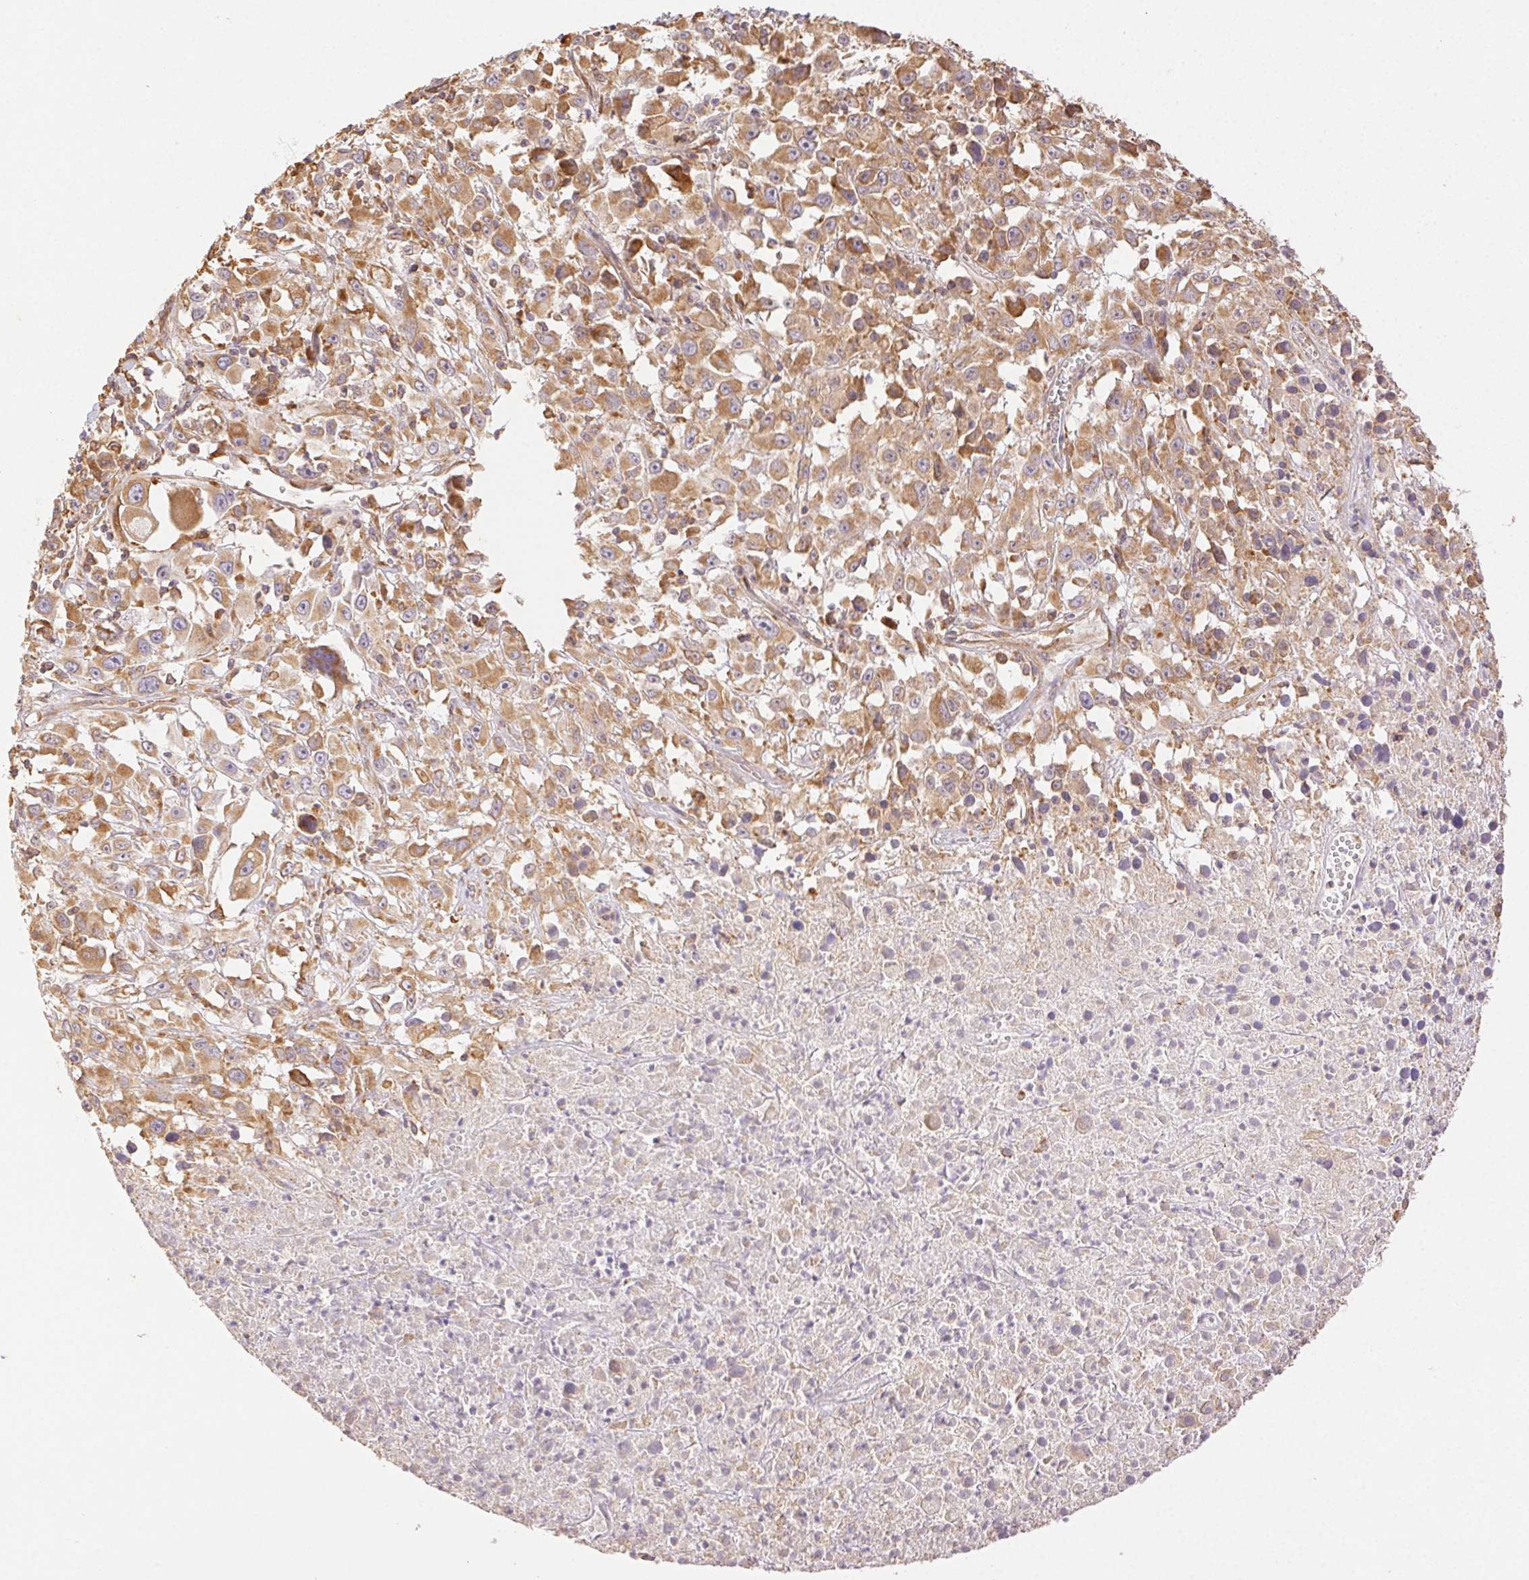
{"staining": {"intensity": "moderate", "quantity": ">75%", "location": "cytoplasmic/membranous"}, "tissue": "melanoma", "cell_type": "Tumor cells", "image_type": "cancer", "snomed": [{"axis": "morphology", "description": "Malignant melanoma, Metastatic site"}, {"axis": "topography", "description": "Soft tissue"}], "caption": "A micrograph of human malignant melanoma (metastatic site) stained for a protein reveals moderate cytoplasmic/membranous brown staining in tumor cells.", "gene": "ENTREP1", "patient": {"sex": "male", "age": 50}}